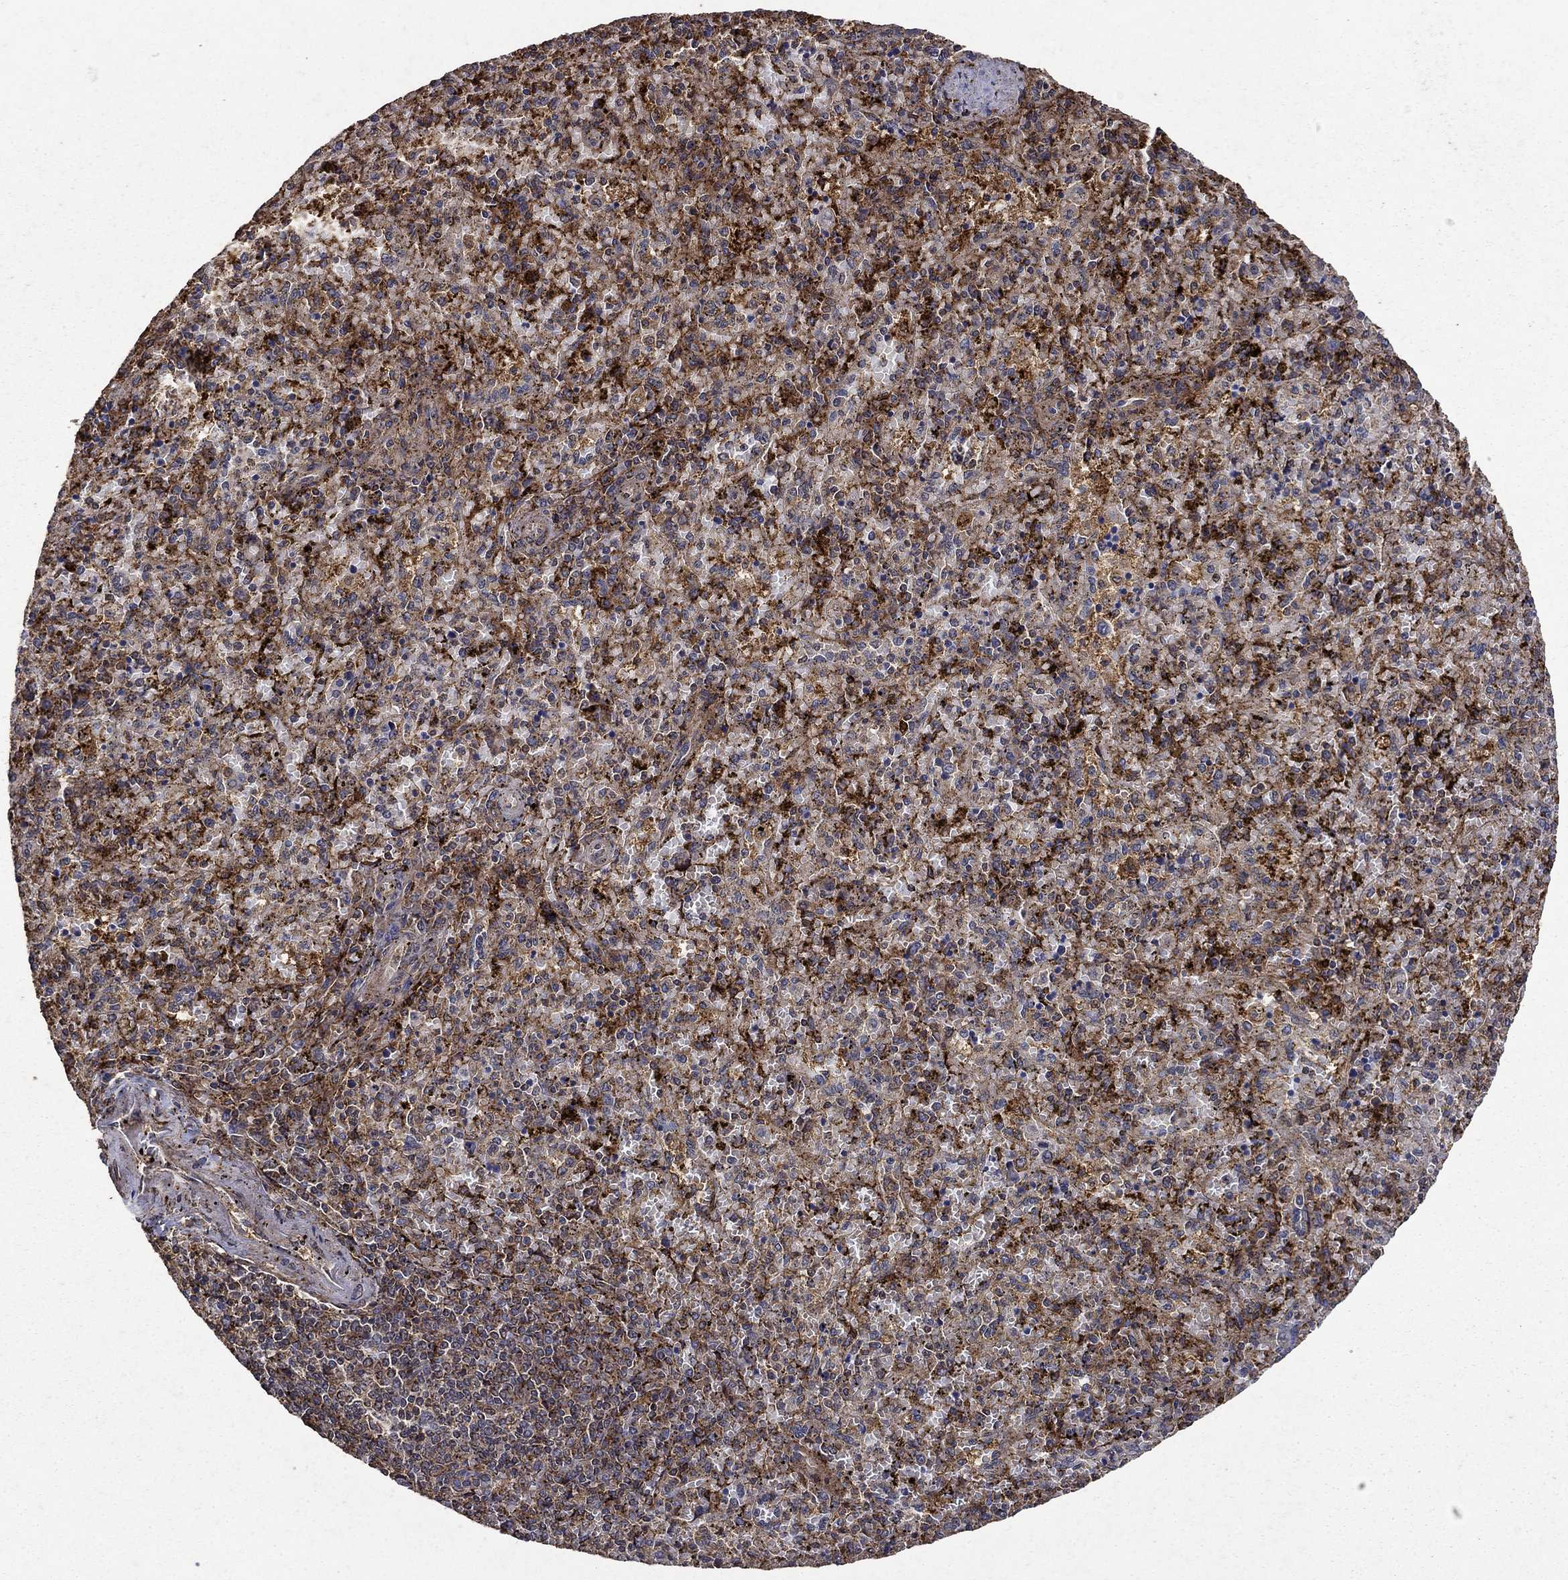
{"staining": {"intensity": "strong", "quantity": "25%-75%", "location": "cytoplasmic/membranous"}, "tissue": "spleen", "cell_type": "Cells in red pulp", "image_type": "normal", "snomed": [{"axis": "morphology", "description": "Normal tissue, NOS"}, {"axis": "topography", "description": "Spleen"}], "caption": "Human spleen stained with a protein marker shows strong staining in cells in red pulp.", "gene": "IFRD1", "patient": {"sex": "female", "age": 50}}